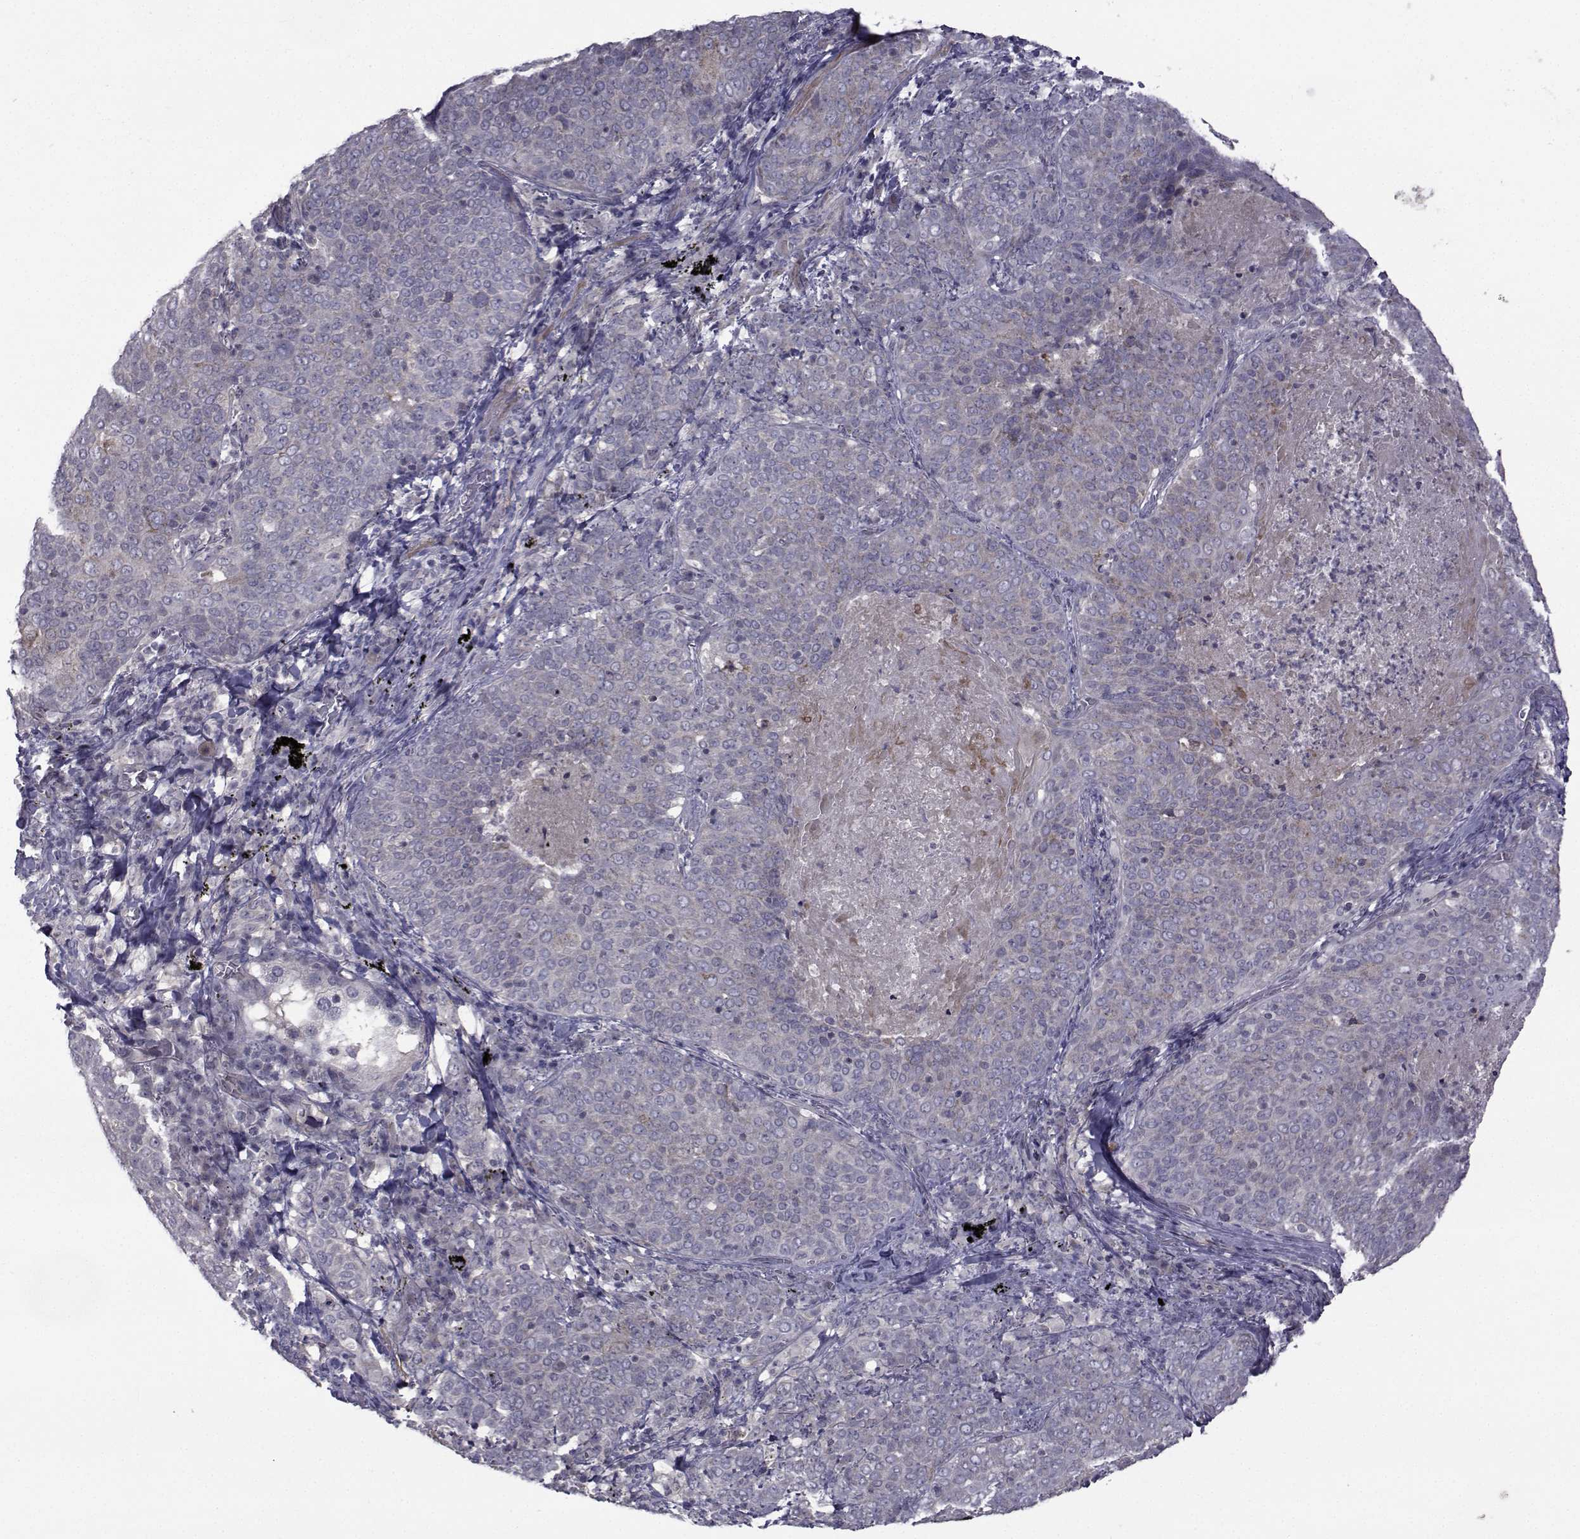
{"staining": {"intensity": "negative", "quantity": "none", "location": "none"}, "tissue": "lung cancer", "cell_type": "Tumor cells", "image_type": "cancer", "snomed": [{"axis": "morphology", "description": "Squamous cell carcinoma, NOS"}, {"axis": "topography", "description": "Lung"}], "caption": "DAB immunohistochemical staining of lung cancer demonstrates no significant staining in tumor cells. Brightfield microscopy of IHC stained with DAB (brown) and hematoxylin (blue), captured at high magnification.", "gene": "CFAP74", "patient": {"sex": "male", "age": 82}}